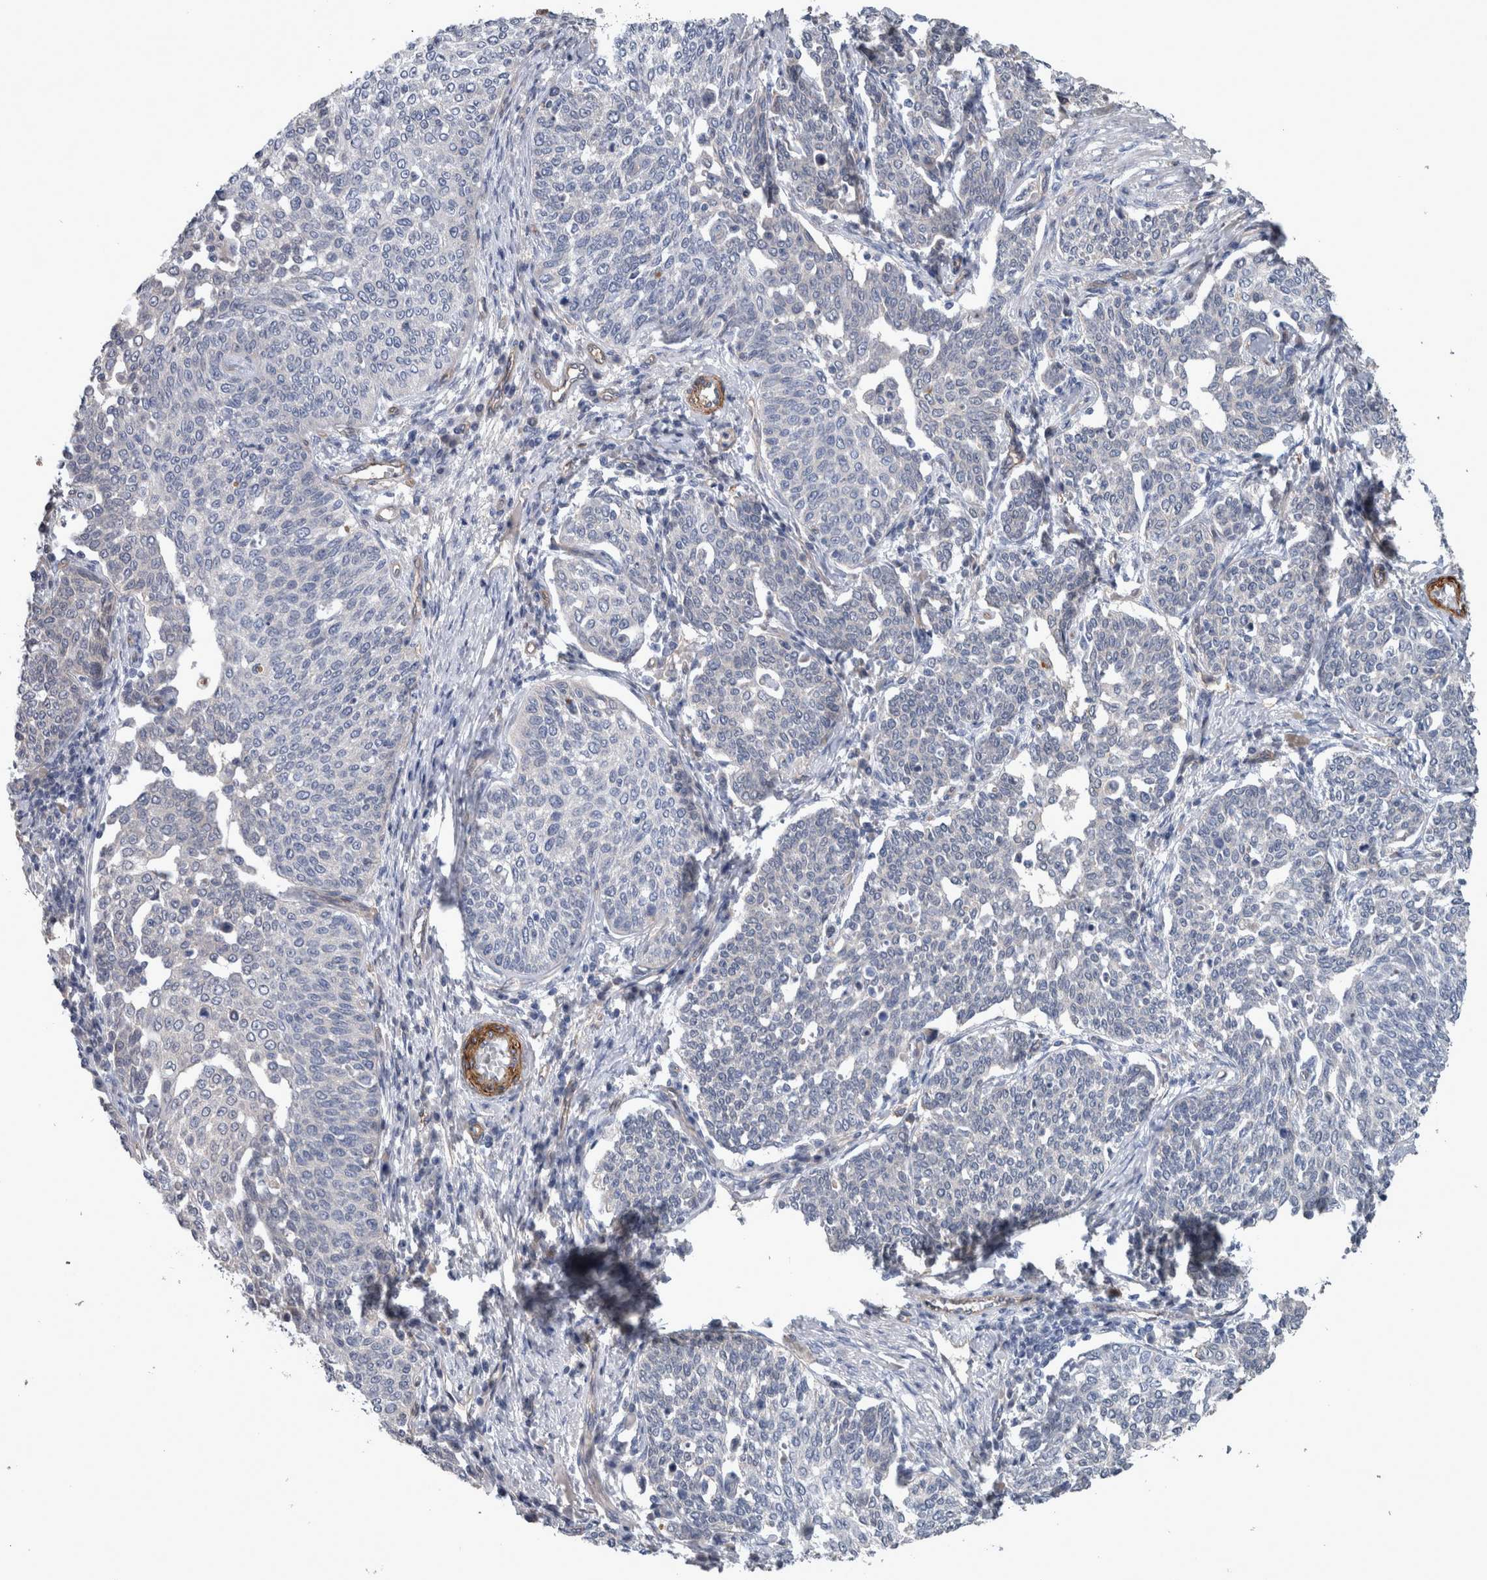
{"staining": {"intensity": "negative", "quantity": "none", "location": "none"}, "tissue": "cervical cancer", "cell_type": "Tumor cells", "image_type": "cancer", "snomed": [{"axis": "morphology", "description": "Squamous cell carcinoma, NOS"}, {"axis": "topography", "description": "Cervix"}], "caption": "Cervical cancer (squamous cell carcinoma) was stained to show a protein in brown. There is no significant expression in tumor cells. The staining is performed using DAB (3,3'-diaminobenzidine) brown chromogen with nuclei counter-stained in using hematoxylin.", "gene": "BCAM", "patient": {"sex": "female", "age": 34}}